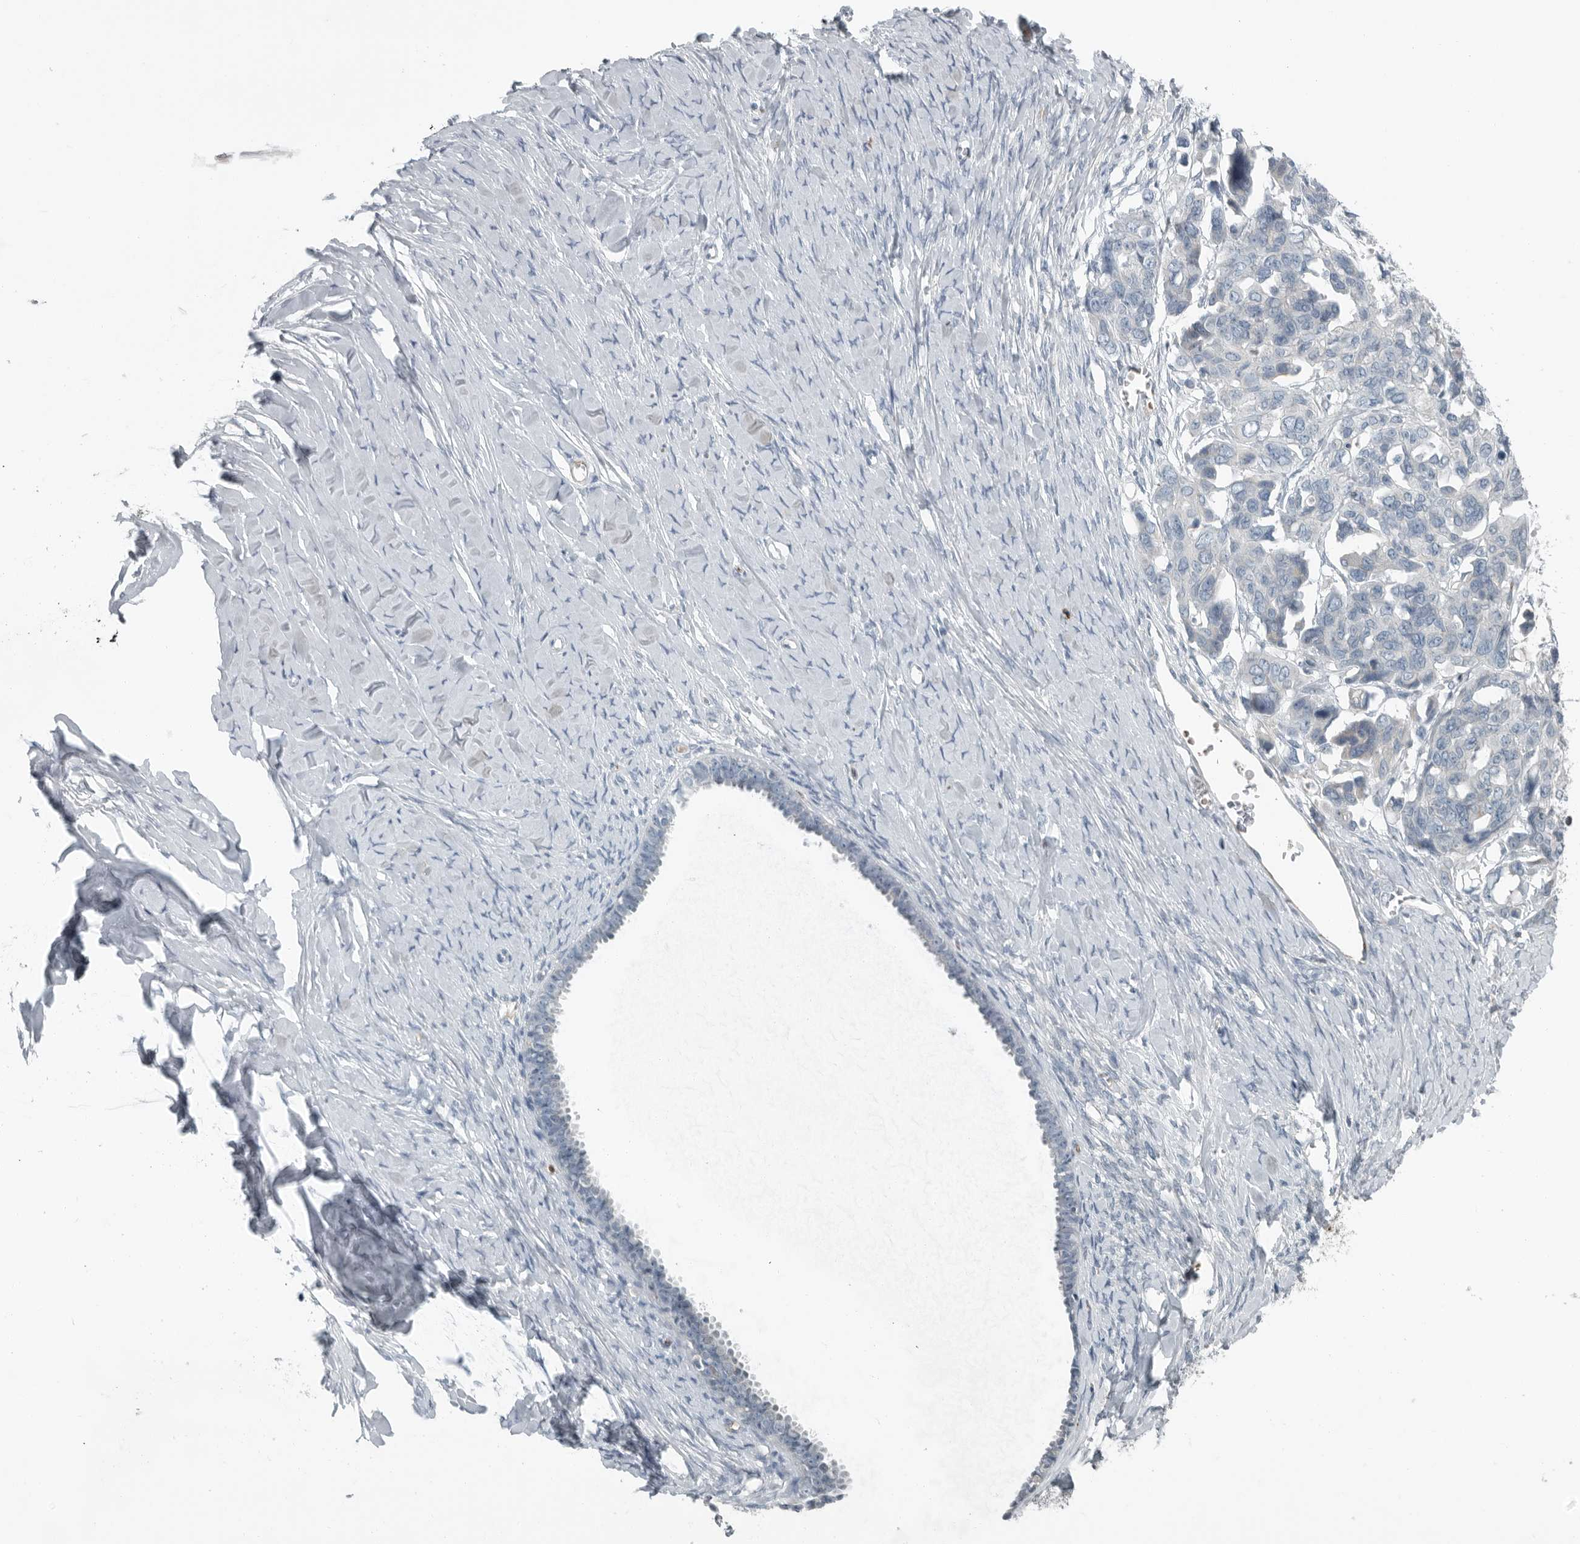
{"staining": {"intensity": "negative", "quantity": "none", "location": "none"}, "tissue": "ovarian cancer", "cell_type": "Tumor cells", "image_type": "cancer", "snomed": [{"axis": "morphology", "description": "Cystadenocarcinoma, serous, NOS"}, {"axis": "topography", "description": "Ovary"}], "caption": "The photomicrograph shows no staining of tumor cells in ovarian cancer (serous cystadenocarcinoma).", "gene": "MPP3", "patient": {"sex": "female", "age": 79}}